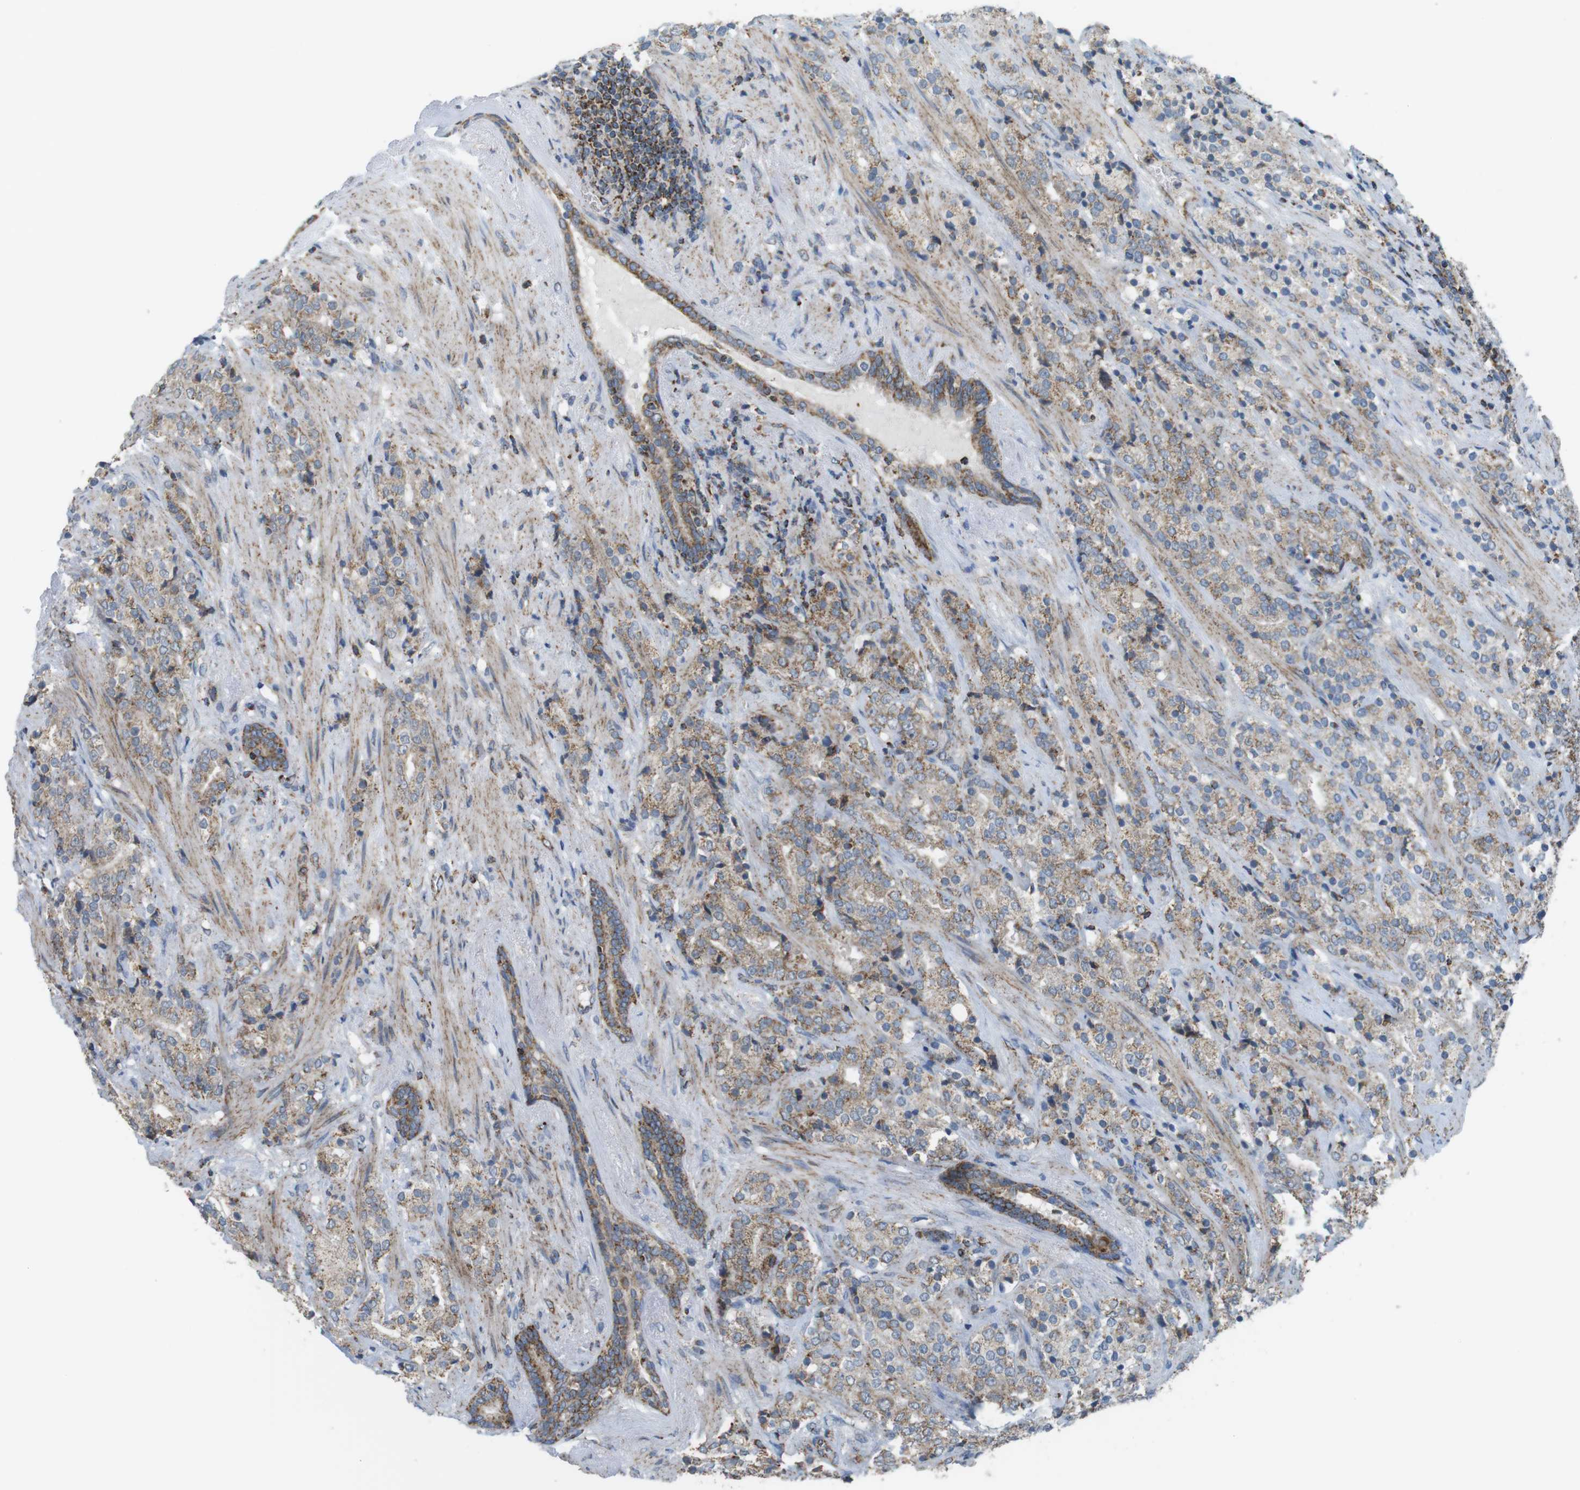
{"staining": {"intensity": "moderate", "quantity": ">75%", "location": "cytoplasmic/membranous"}, "tissue": "prostate cancer", "cell_type": "Tumor cells", "image_type": "cancer", "snomed": [{"axis": "morphology", "description": "Adenocarcinoma, High grade"}, {"axis": "topography", "description": "Prostate"}], "caption": "IHC photomicrograph of prostate cancer stained for a protein (brown), which shows medium levels of moderate cytoplasmic/membranous staining in about >75% of tumor cells.", "gene": "GRIK2", "patient": {"sex": "male", "age": 71}}